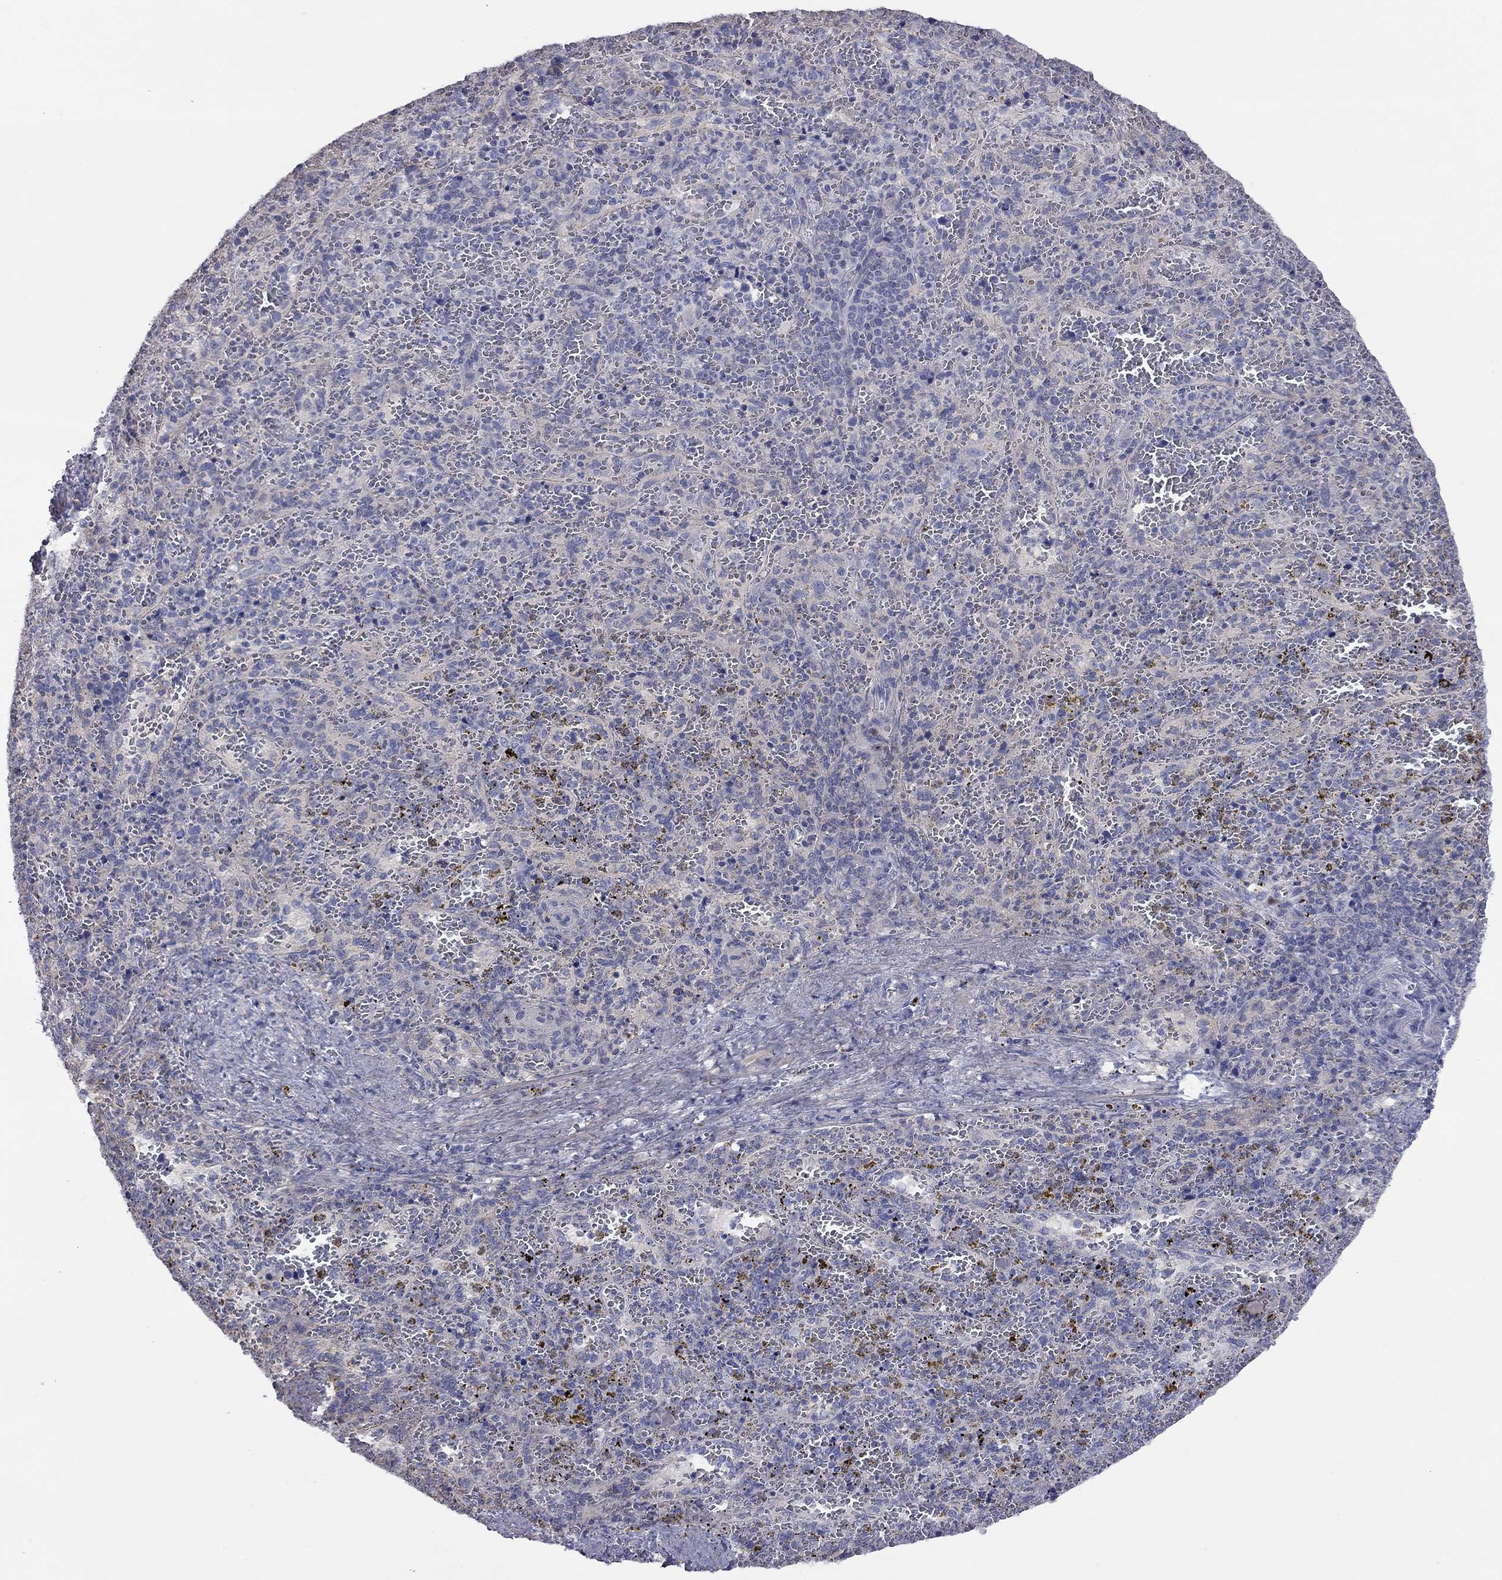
{"staining": {"intensity": "negative", "quantity": "none", "location": "none"}, "tissue": "spleen", "cell_type": "Cells in red pulp", "image_type": "normal", "snomed": [{"axis": "morphology", "description": "Normal tissue, NOS"}, {"axis": "topography", "description": "Spleen"}], "caption": "Cells in red pulp show no significant protein expression in unremarkable spleen. The staining is performed using DAB (3,3'-diaminobenzidine) brown chromogen with nuclei counter-stained in using hematoxylin.", "gene": "ACTL7B", "patient": {"sex": "female", "age": 50}}